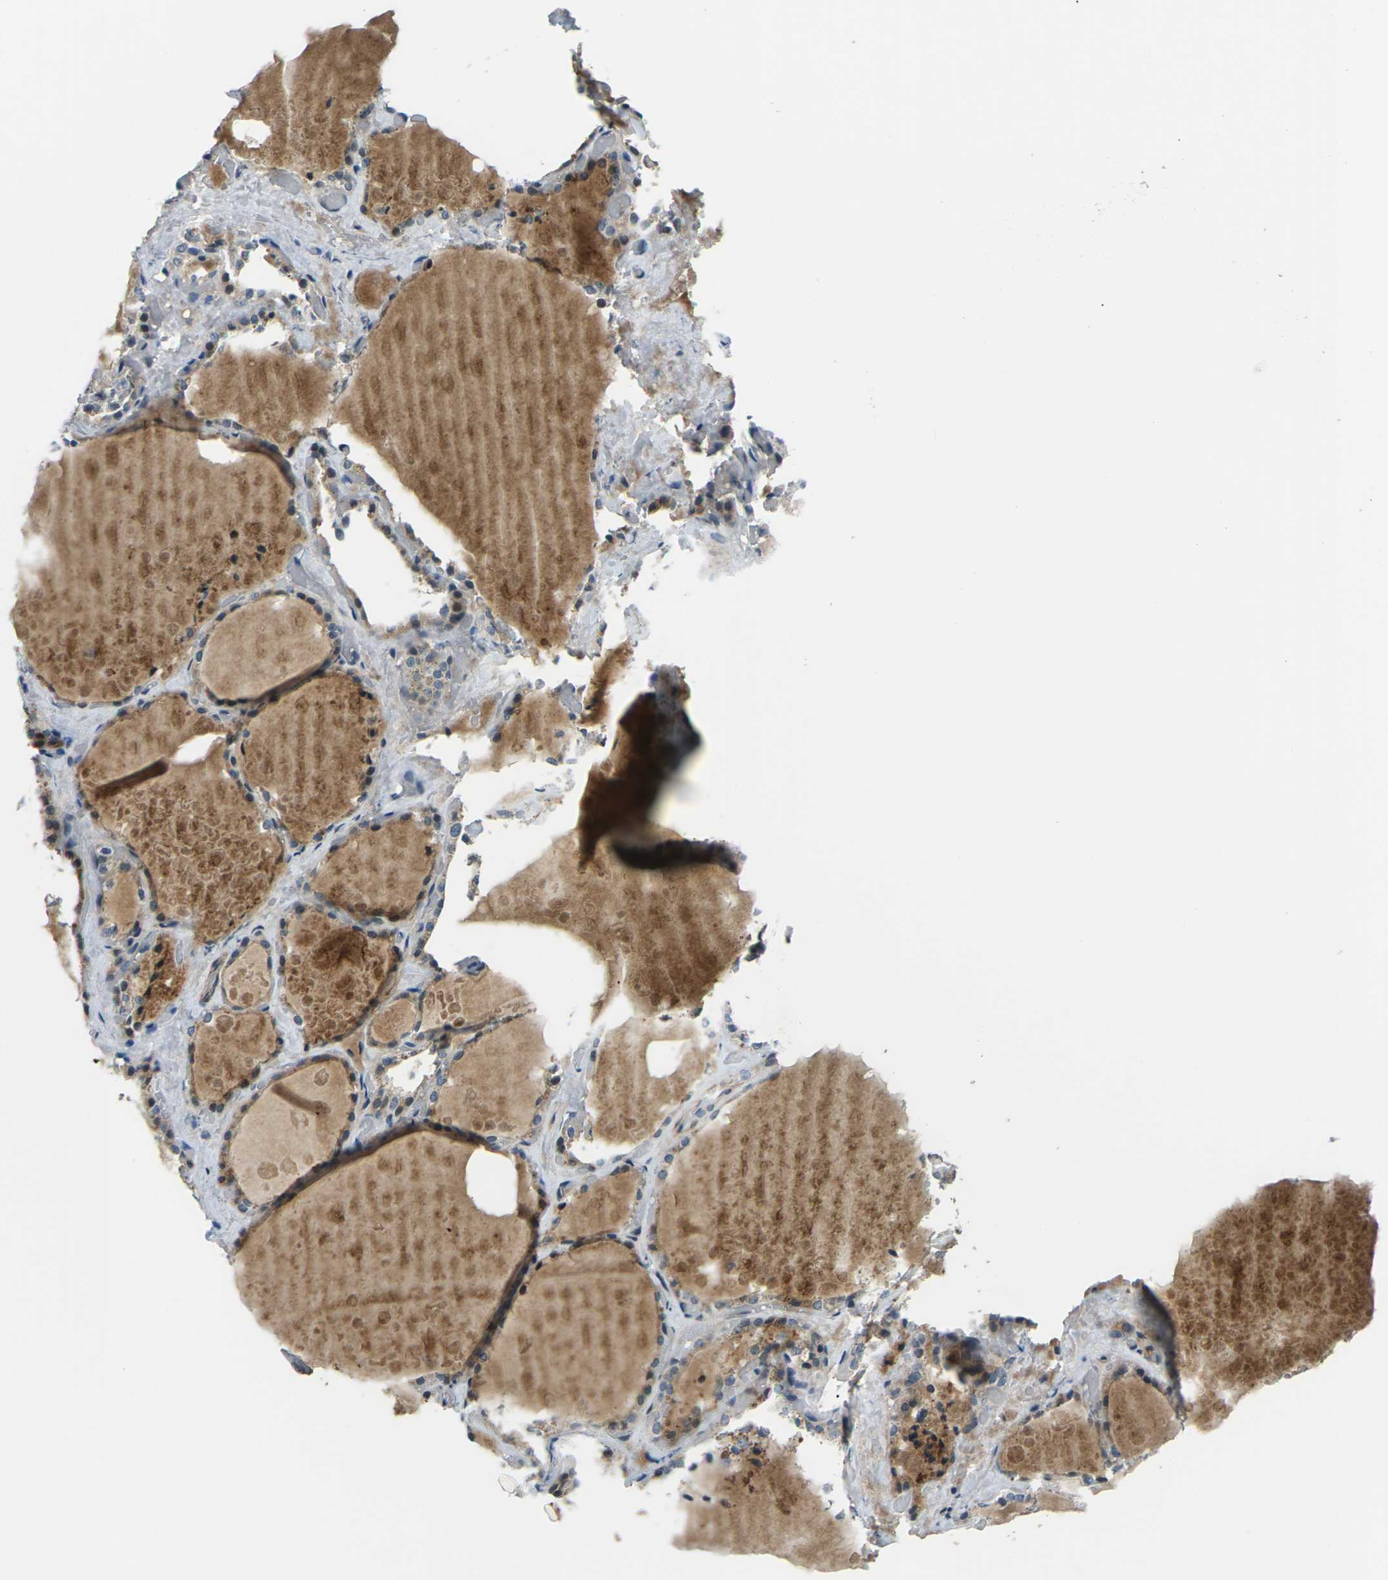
{"staining": {"intensity": "moderate", "quantity": ">75%", "location": "cytoplasmic/membranous"}, "tissue": "thyroid gland", "cell_type": "Glandular cells", "image_type": "normal", "snomed": [{"axis": "morphology", "description": "Normal tissue, NOS"}, {"axis": "topography", "description": "Thyroid gland"}], "caption": "This micrograph reveals benign thyroid gland stained with immunohistochemistry (IHC) to label a protein in brown. The cytoplasmic/membranous of glandular cells show moderate positivity for the protein. Nuclei are counter-stained blue.", "gene": "SLC13A3", "patient": {"sex": "male", "age": 61}}